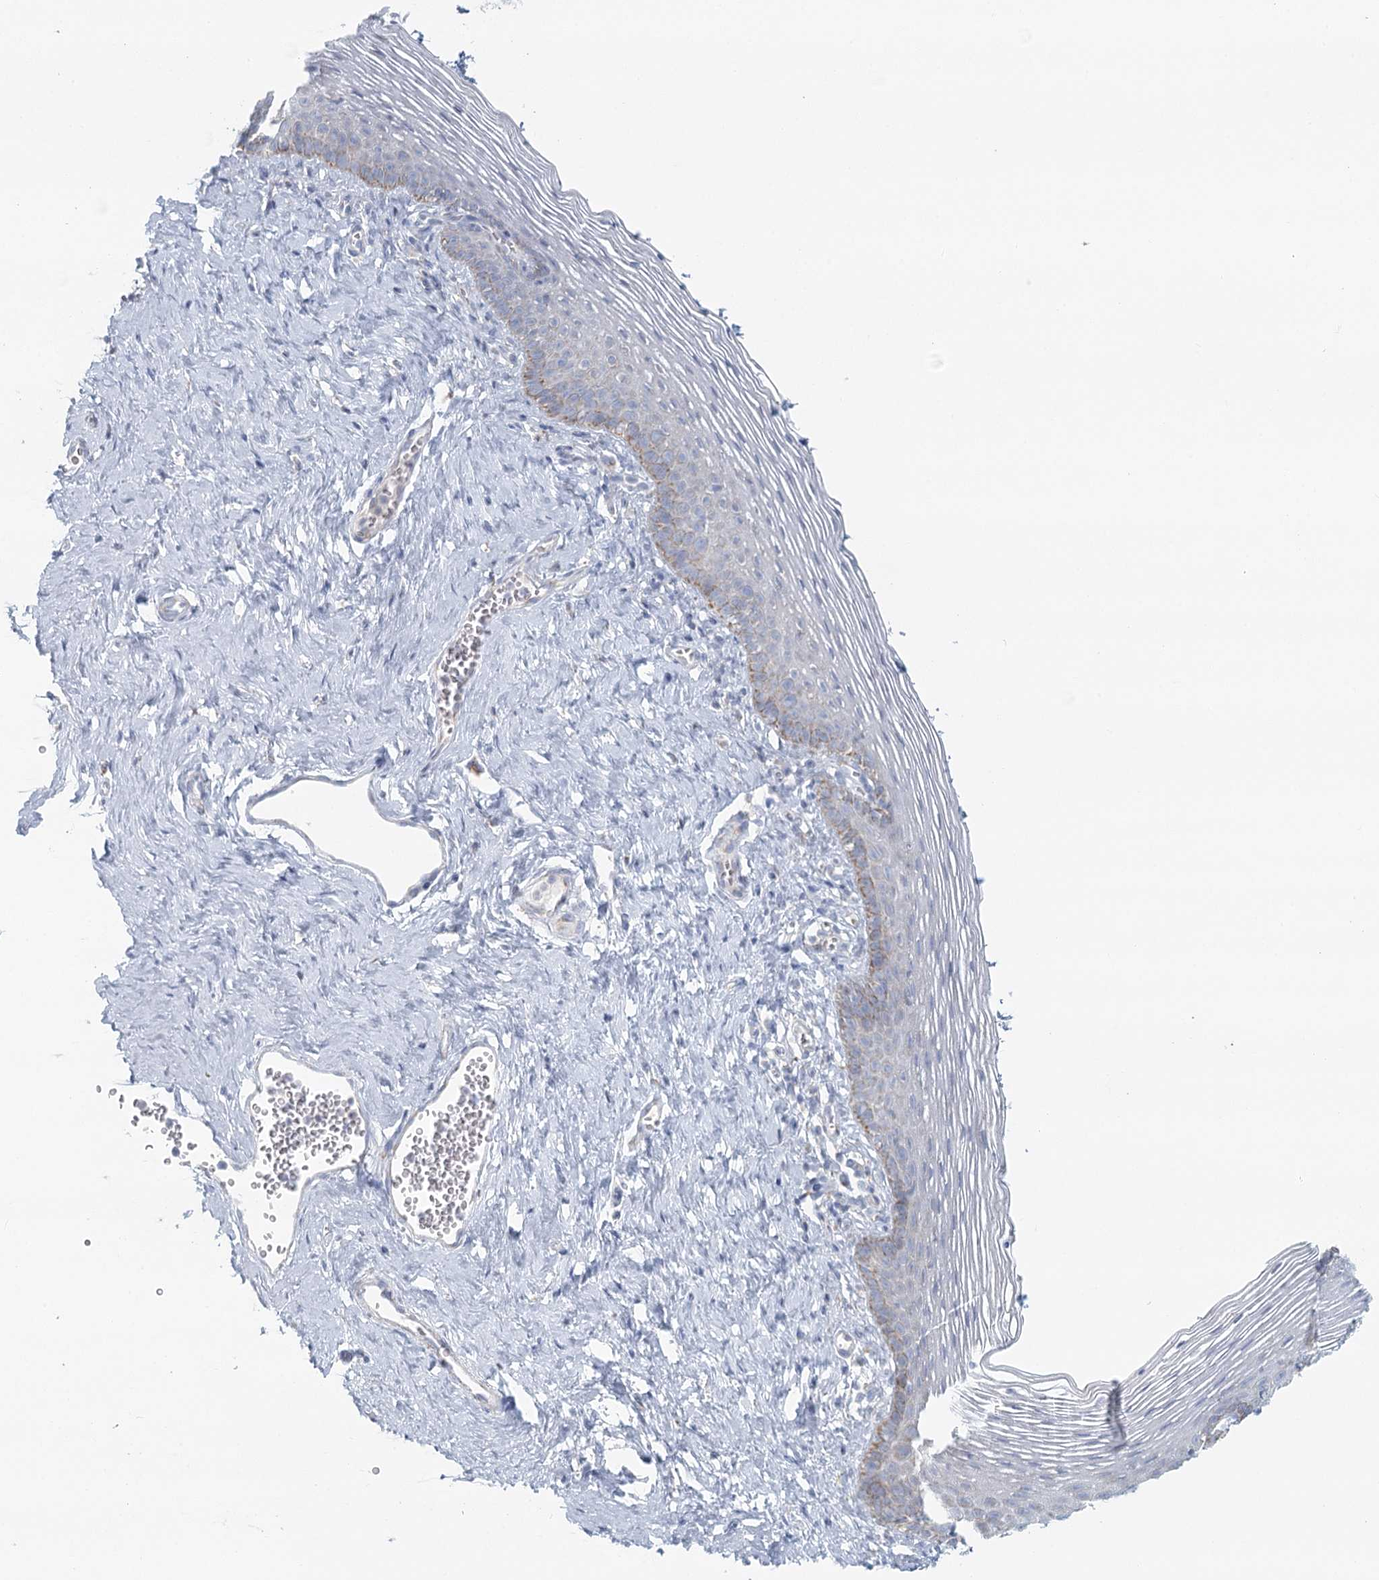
{"staining": {"intensity": "weak", "quantity": "<25%", "location": "cytoplasmic/membranous"}, "tissue": "vagina", "cell_type": "Squamous epithelial cells", "image_type": "normal", "snomed": [{"axis": "morphology", "description": "Normal tissue, NOS"}, {"axis": "topography", "description": "Vagina"}], "caption": "There is no significant positivity in squamous epithelial cells of vagina. (DAB (3,3'-diaminobenzidine) immunohistochemistry visualized using brightfield microscopy, high magnification).", "gene": "BPHL", "patient": {"sex": "female", "age": 32}}